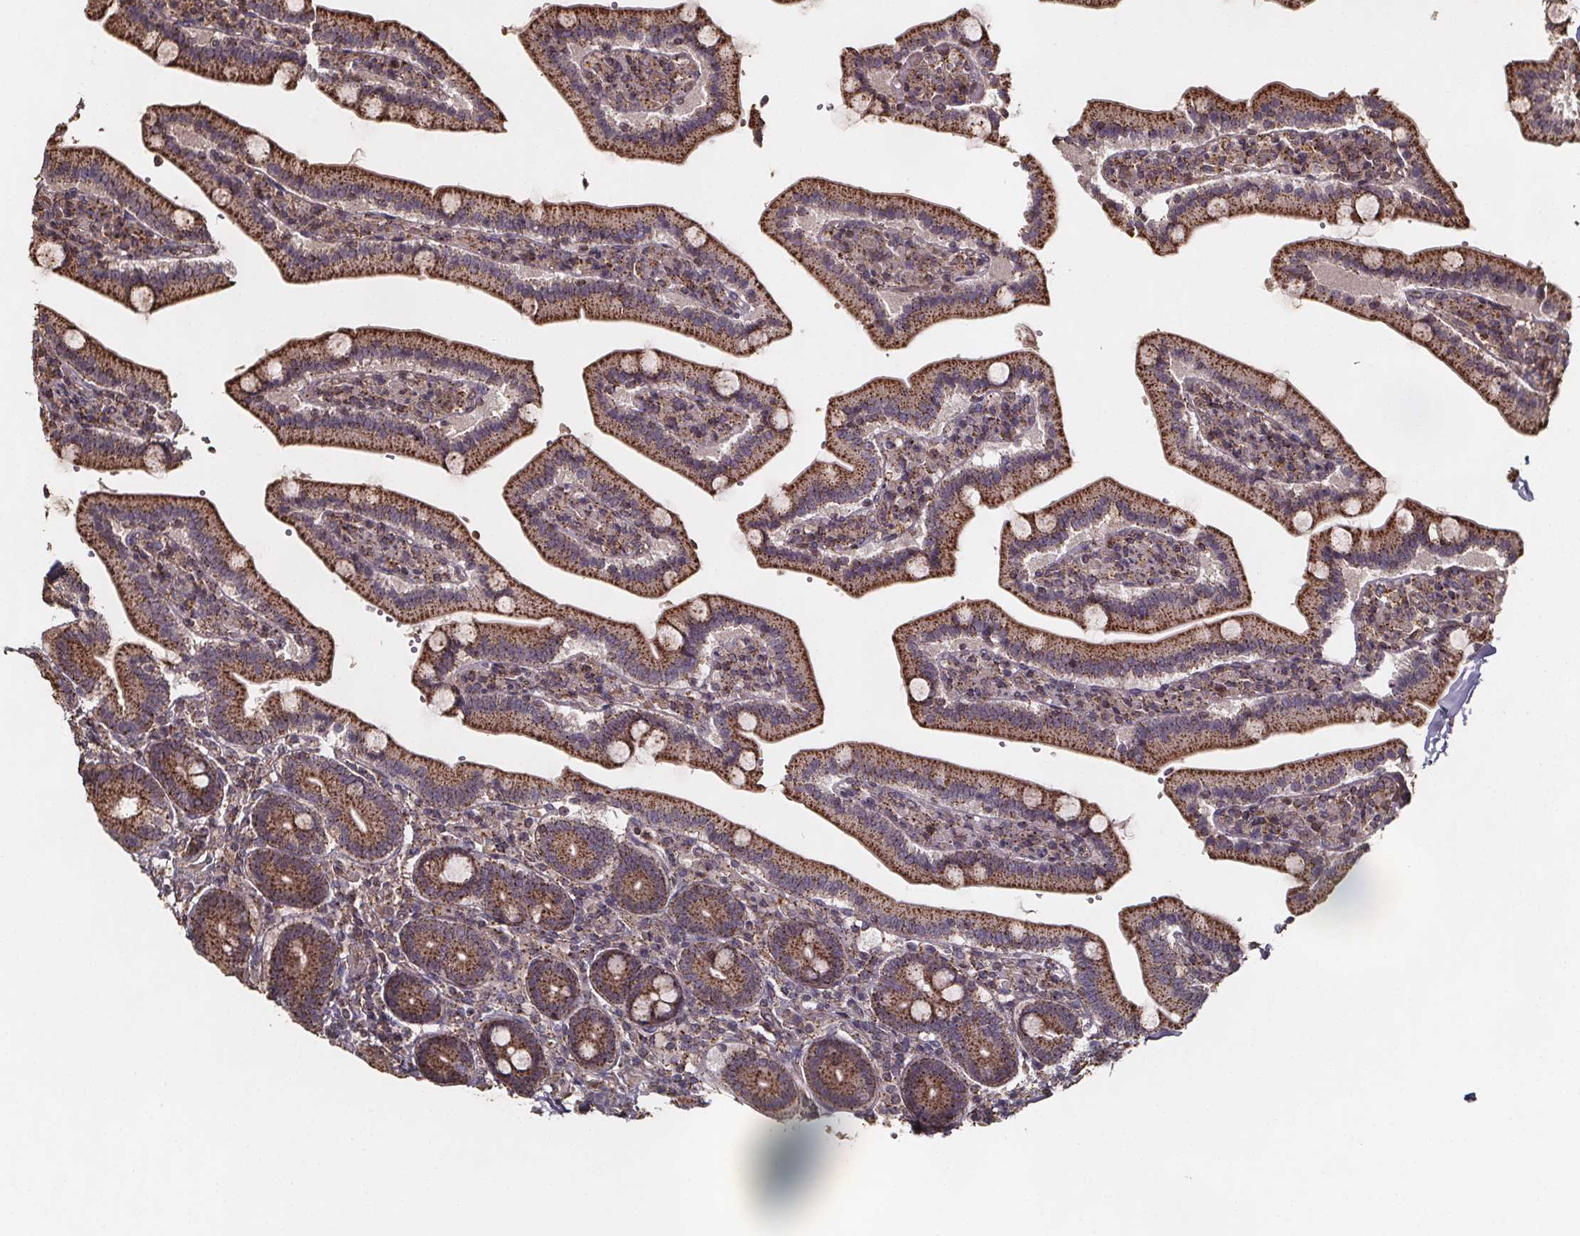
{"staining": {"intensity": "strong", "quantity": ">75%", "location": "cytoplasmic/membranous"}, "tissue": "duodenum", "cell_type": "Glandular cells", "image_type": "normal", "snomed": [{"axis": "morphology", "description": "Normal tissue, NOS"}, {"axis": "topography", "description": "Duodenum"}], "caption": "IHC staining of normal duodenum, which shows high levels of strong cytoplasmic/membranous positivity in approximately >75% of glandular cells indicating strong cytoplasmic/membranous protein staining. The staining was performed using DAB (brown) for protein detection and nuclei were counterstained in hematoxylin (blue).", "gene": "ZNF879", "patient": {"sex": "female", "age": 62}}